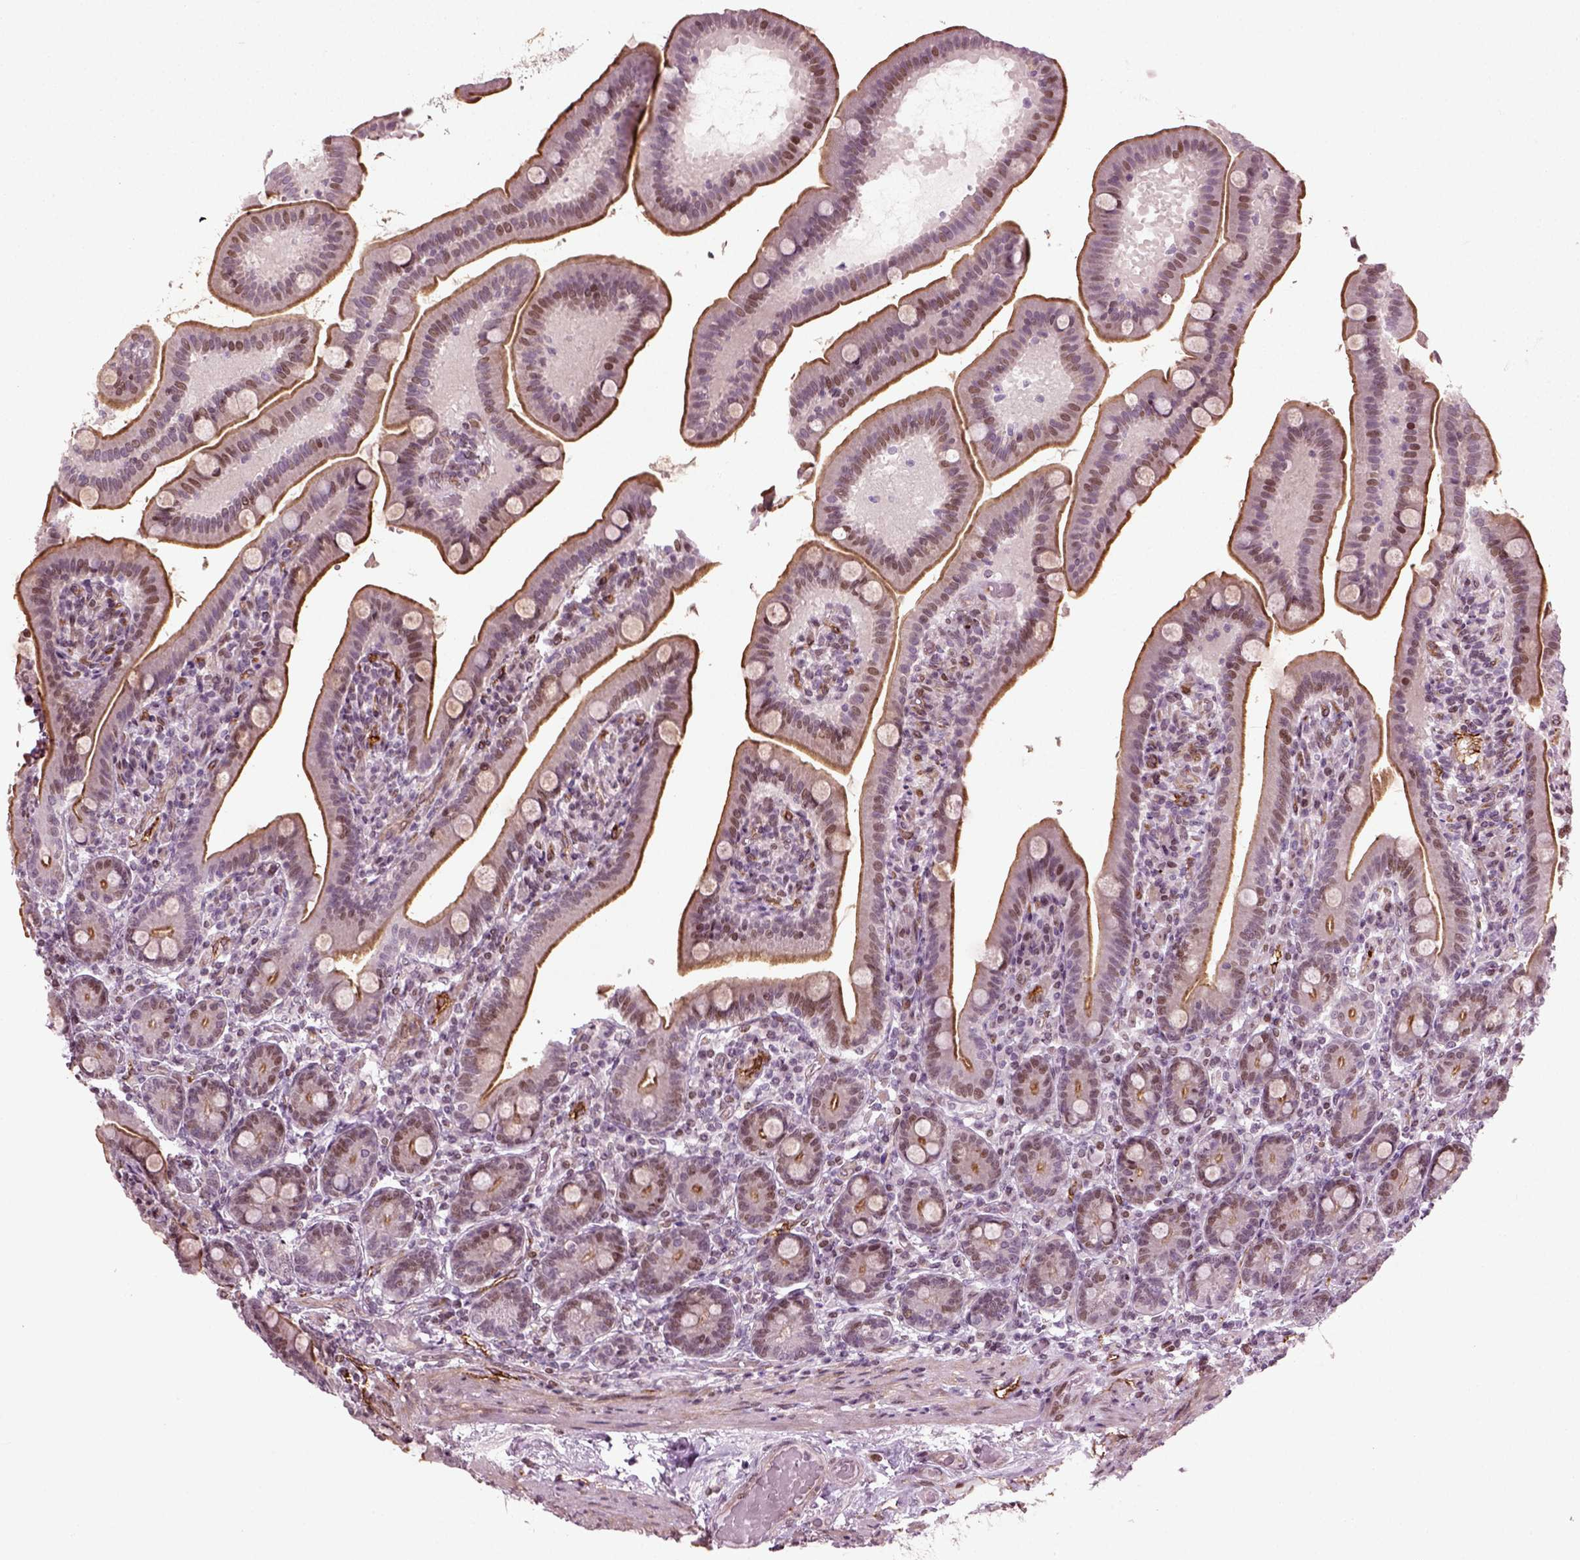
{"staining": {"intensity": "moderate", "quantity": "25%-75%", "location": "cytoplasmic/membranous,nuclear"}, "tissue": "small intestine", "cell_type": "Glandular cells", "image_type": "normal", "snomed": [{"axis": "morphology", "description": "Normal tissue, NOS"}, {"axis": "topography", "description": "Small intestine"}], "caption": "Immunohistochemical staining of unremarkable small intestine shows medium levels of moderate cytoplasmic/membranous,nuclear positivity in about 25%-75% of glandular cells.", "gene": "HEYL", "patient": {"sex": "male", "age": 66}}